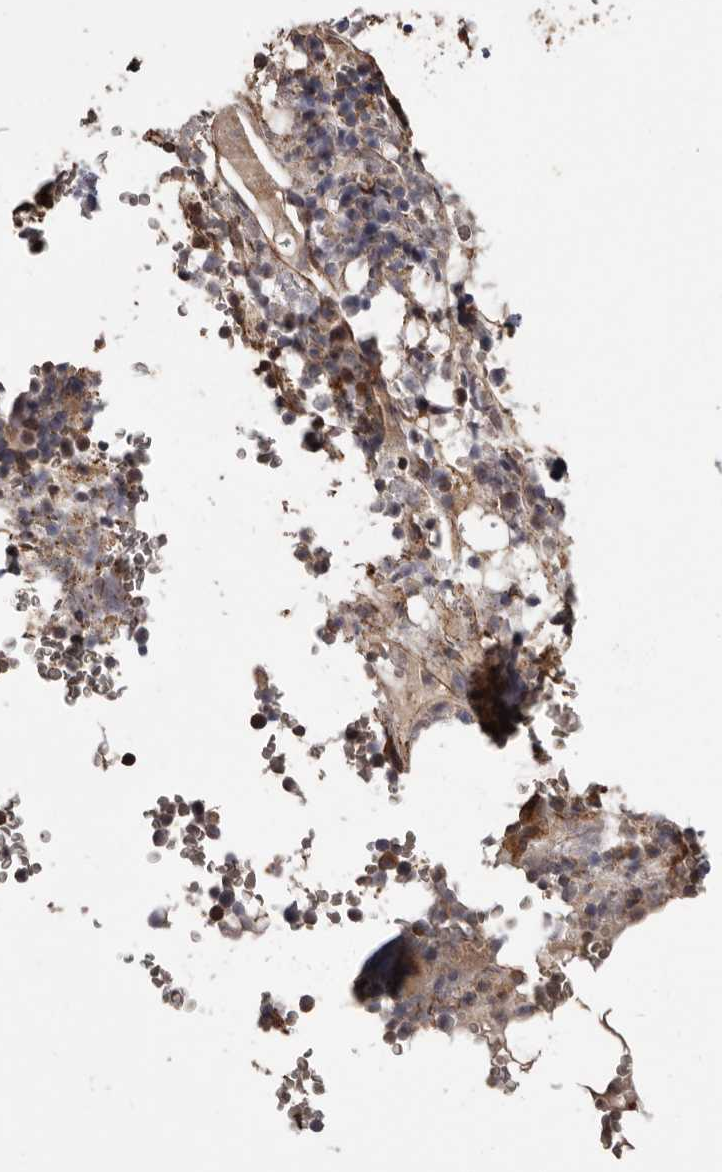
{"staining": {"intensity": "moderate", "quantity": "<25%", "location": "cytoplasmic/membranous"}, "tissue": "bone marrow", "cell_type": "Hematopoietic cells", "image_type": "normal", "snomed": [{"axis": "morphology", "description": "Normal tissue, NOS"}, {"axis": "topography", "description": "Bone marrow"}], "caption": "The immunohistochemical stain shows moderate cytoplasmic/membranous staining in hematopoietic cells of normal bone marrow.", "gene": "BRAT1", "patient": {"sex": "male", "age": 58}}